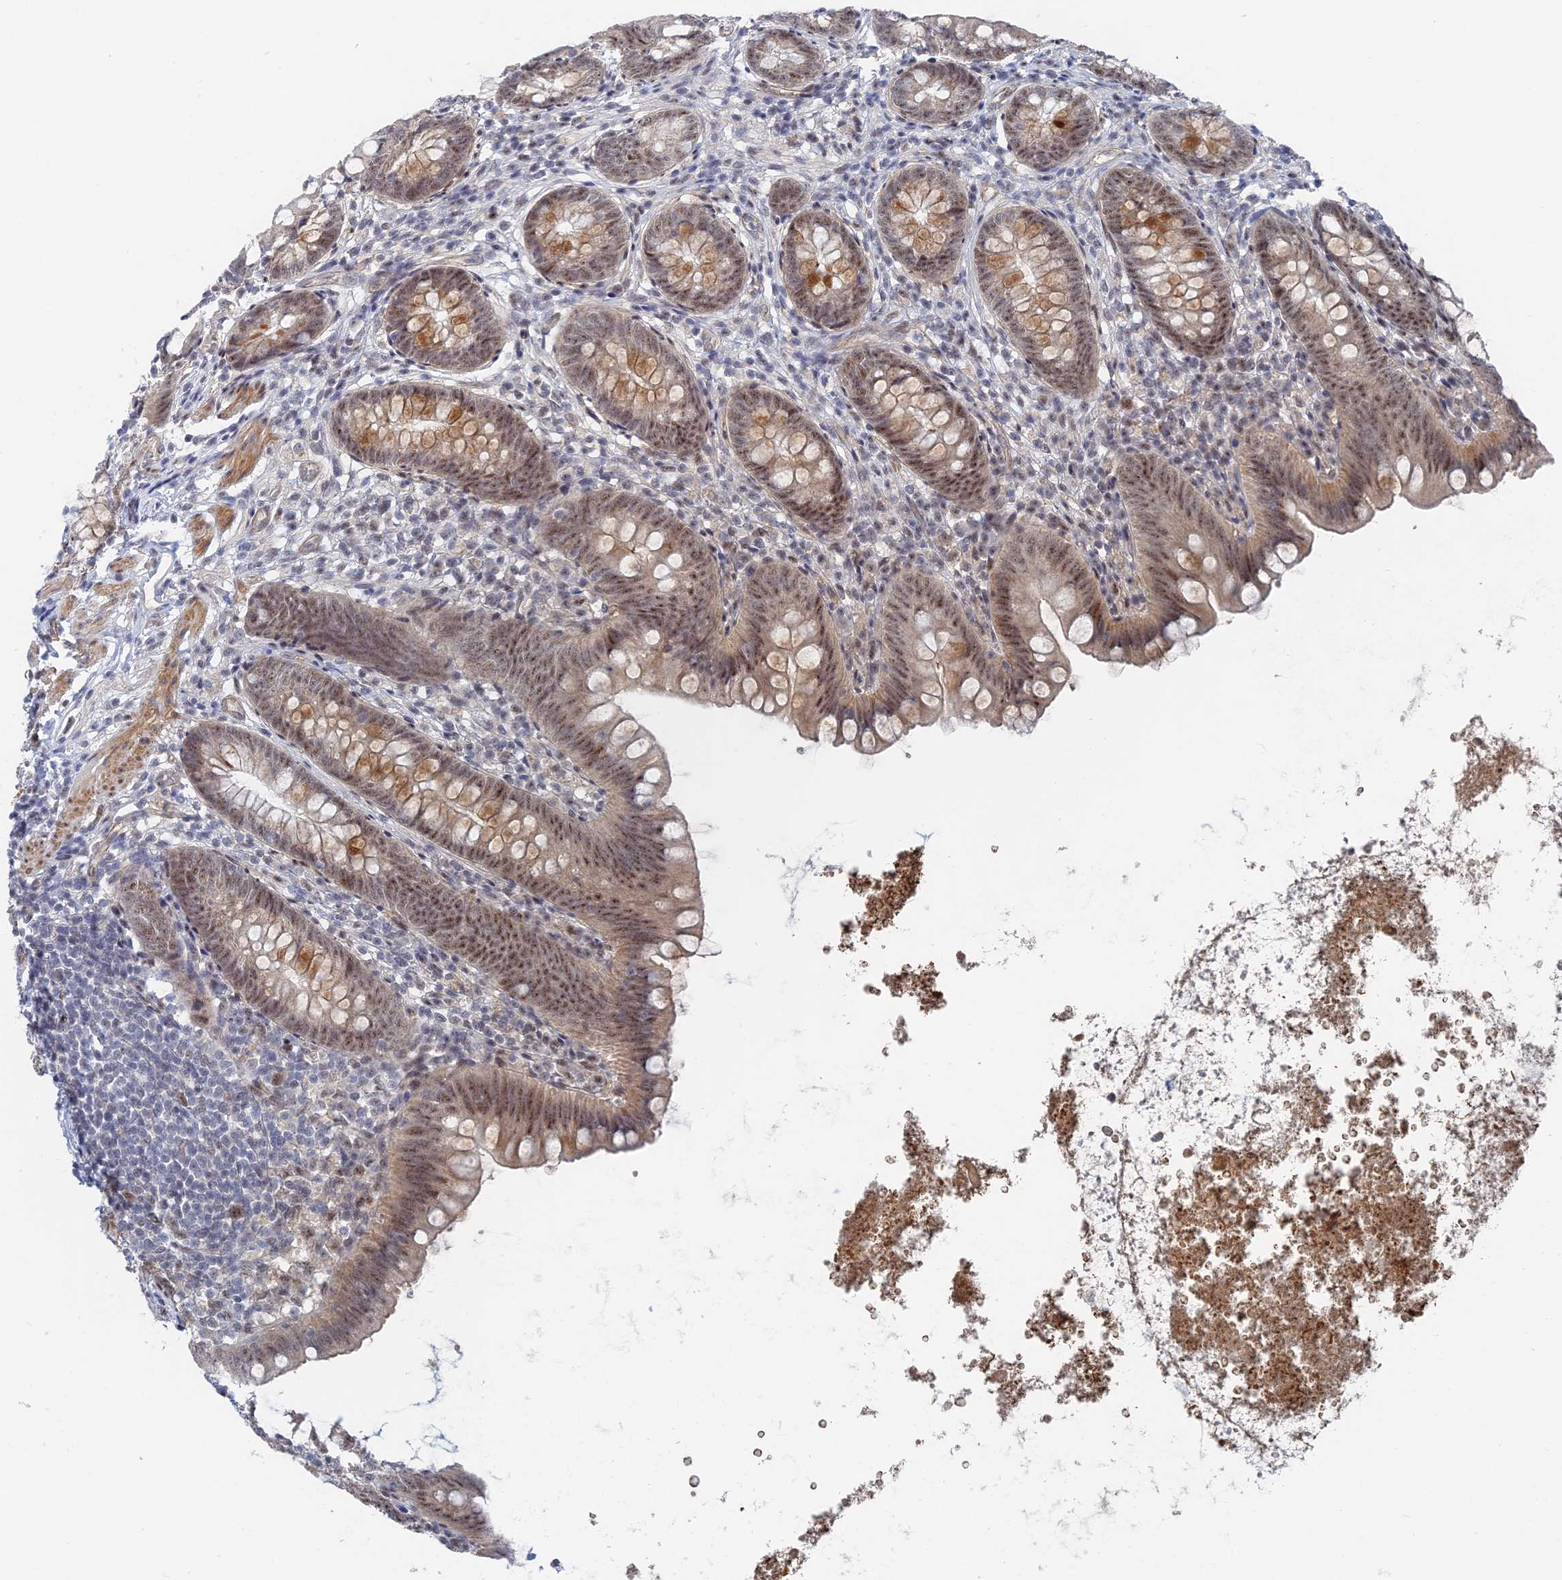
{"staining": {"intensity": "moderate", "quantity": ">75%", "location": "cytoplasmic/membranous,nuclear"}, "tissue": "appendix", "cell_type": "Glandular cells", "image_type": "normal", "snomed": [{"axis": "morphology", "description": "Normal tissue, NOS"}, {"axis": "topography", "description": "Appendix"}], "caption": "Immunohistochemistry (DAB) staining of unremarkable appendix demonstrates moderate cytoplasmic/membranous,nuclear protein expression in about >75% of glandular cells.", "gene": "CFAP92", "patient": {"sex": "female", "age": 62}}